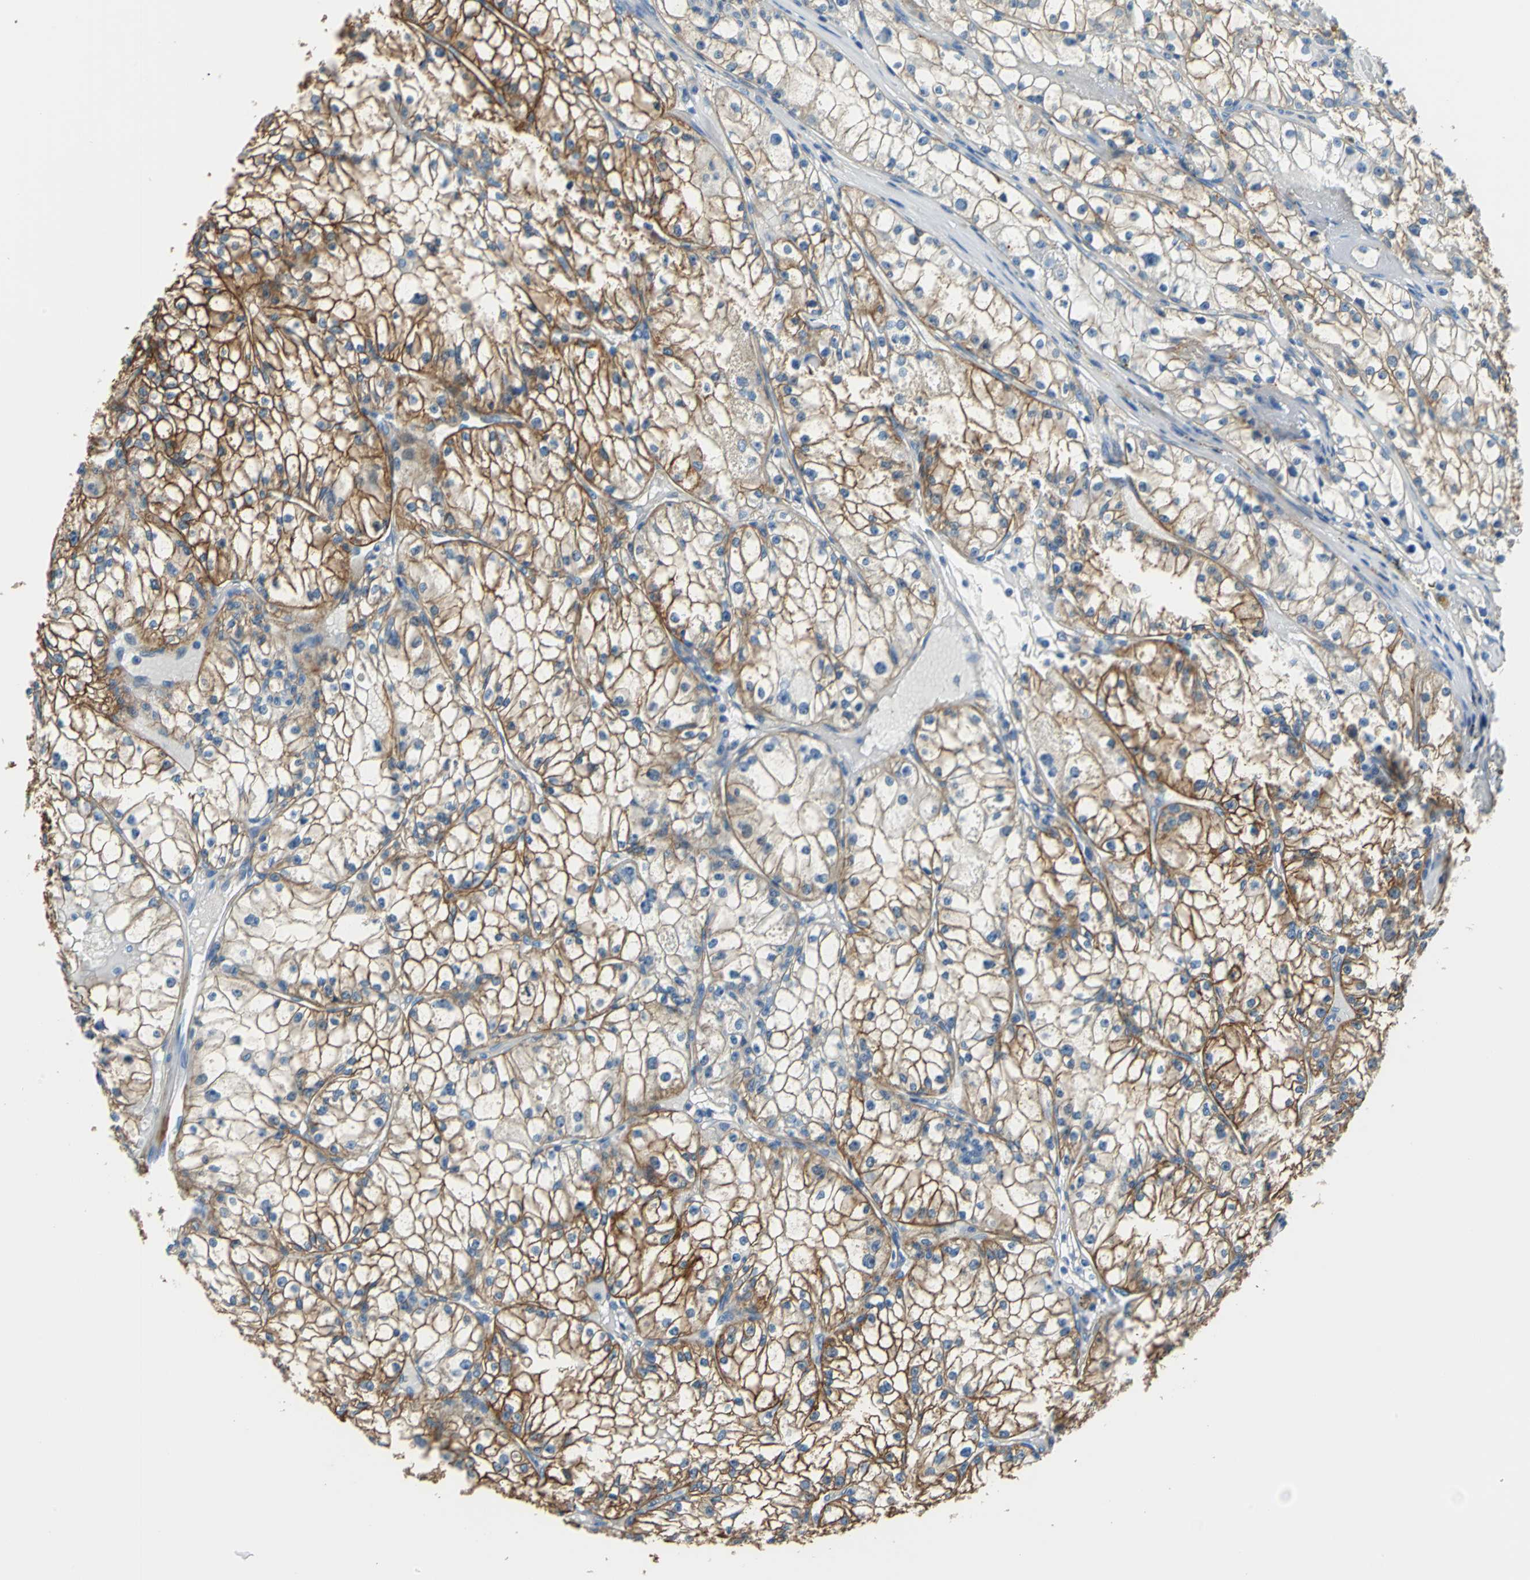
{"staining": {"intensity": "strong", "quantity": "25%-75%", "location": "cytoplasmic/membranous"}, "tissue": "renal cancer", "cell_type": "Tumor cells", "image_type": "cancer", "snomed": [{"axis": "morphology", "description": "Adenocarcinoma, NOS"}, {"axis": "topography", "description": "Kidney"}], "caption": "Tumor cells show strong cytoplasmic/membranous staining in approximately 25%-75% of cells in renal cancer (adenocarcinoma). The protein is stained brown, and the nuclei are stained in blue (DAB (3,3'-diaminobenzidine) IHC with brightfield microscopy, high magnification).", "gene": "AKAP12", "patient": {"sex": "male", "age": 56}}